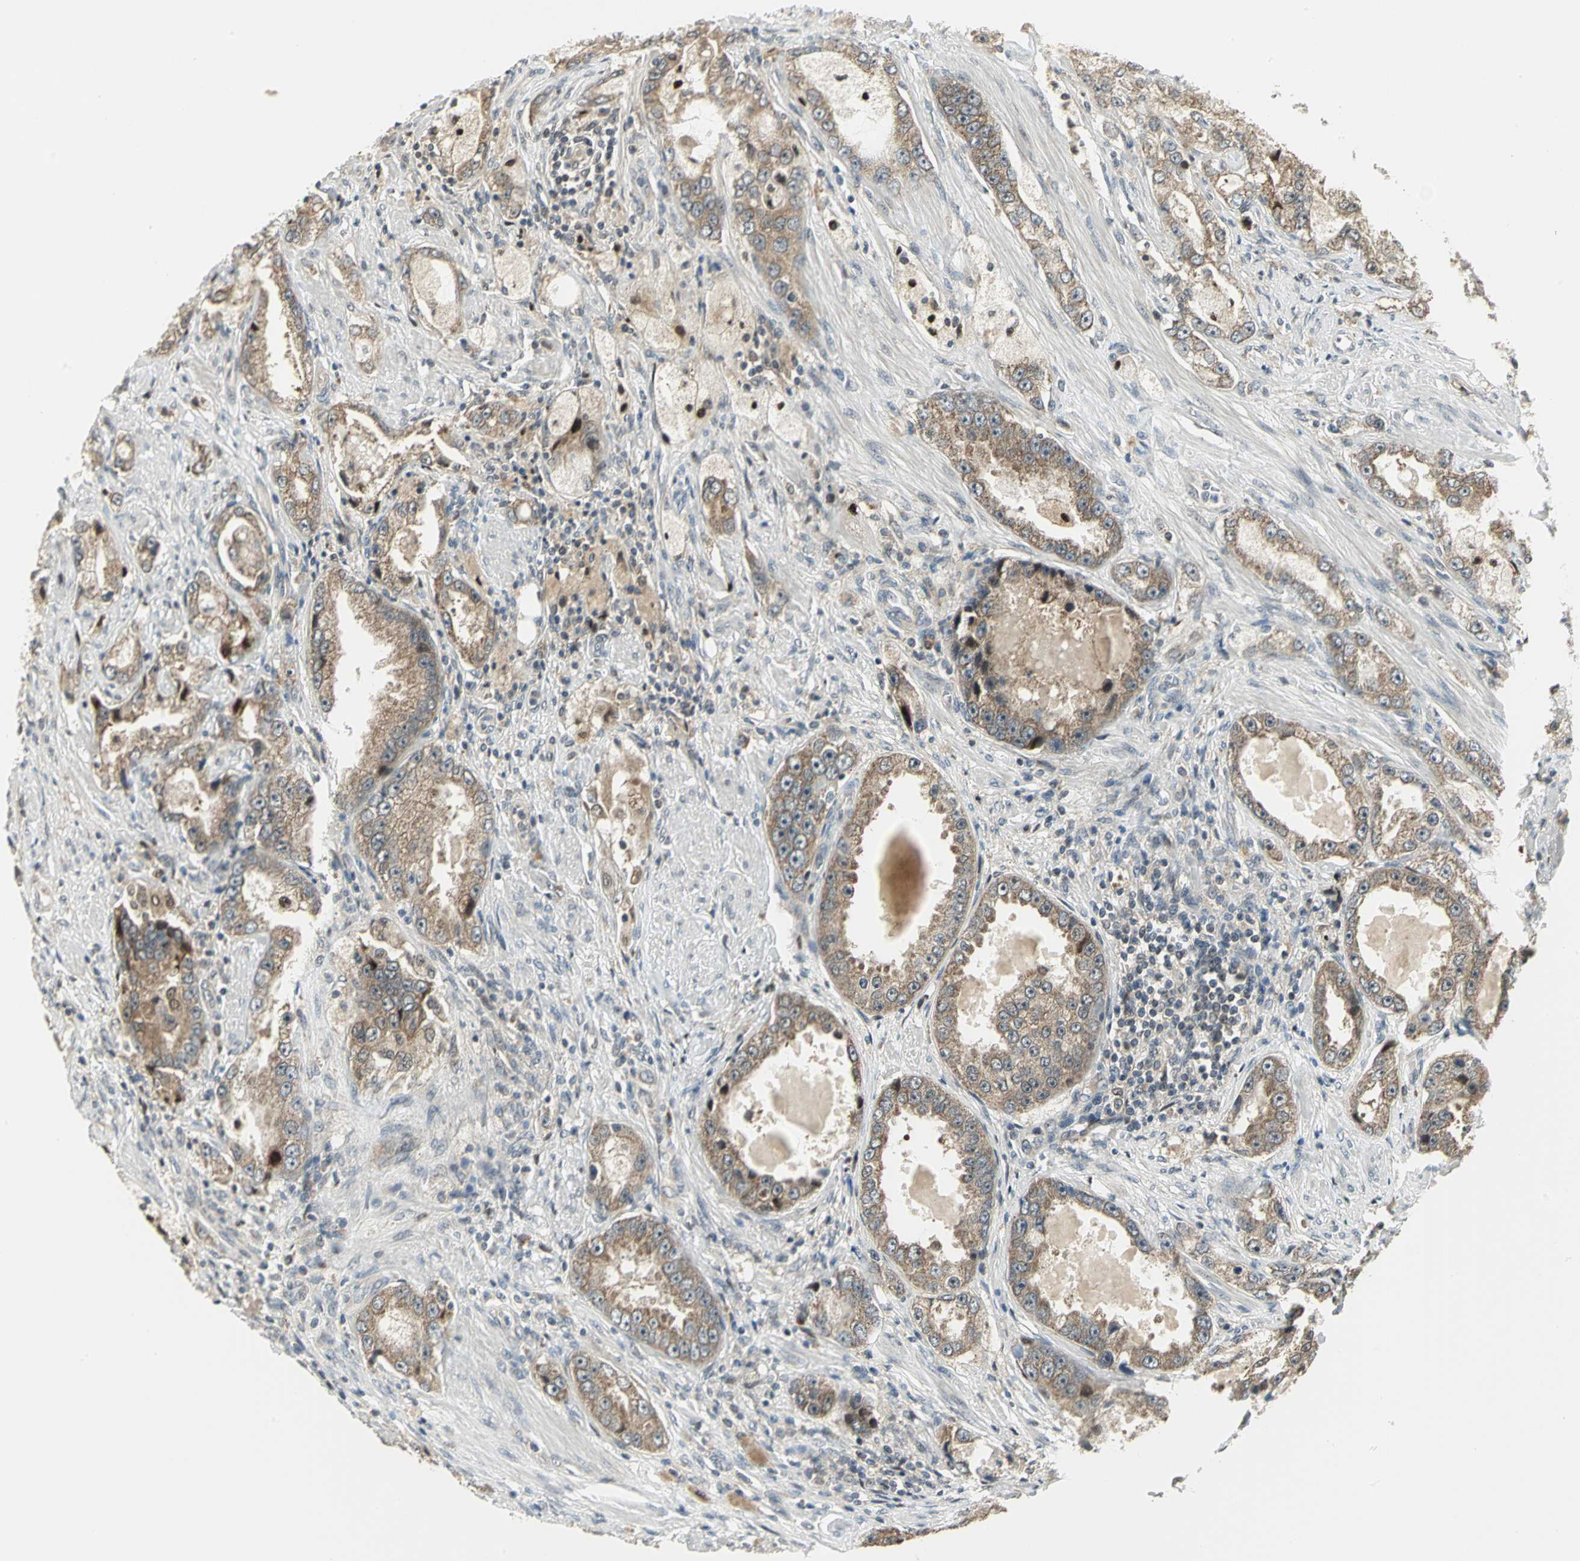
{"staining": {"intensity": "moderate", "quantity": ">75%", "location": "cytoplasmic/membranous"}, "tissue": "prostate cancer", "cell_type": "Tumor cells", "image_type": "cancer", "snomed": [{"axis": "morphology", "description": "Adenocarcinoma, High grade"}, {"axis": "topography", "description": "Prostate"}], "caption": "This is an image of immunohistochemistry (IHC) staining of prostate adenocarcinoma (high-grade), which shows moderate expression in the cytoplasmic/membranous of tumor cells.", "gene": "PSMC4", "patient": {"sex": "male", "age": 63}}